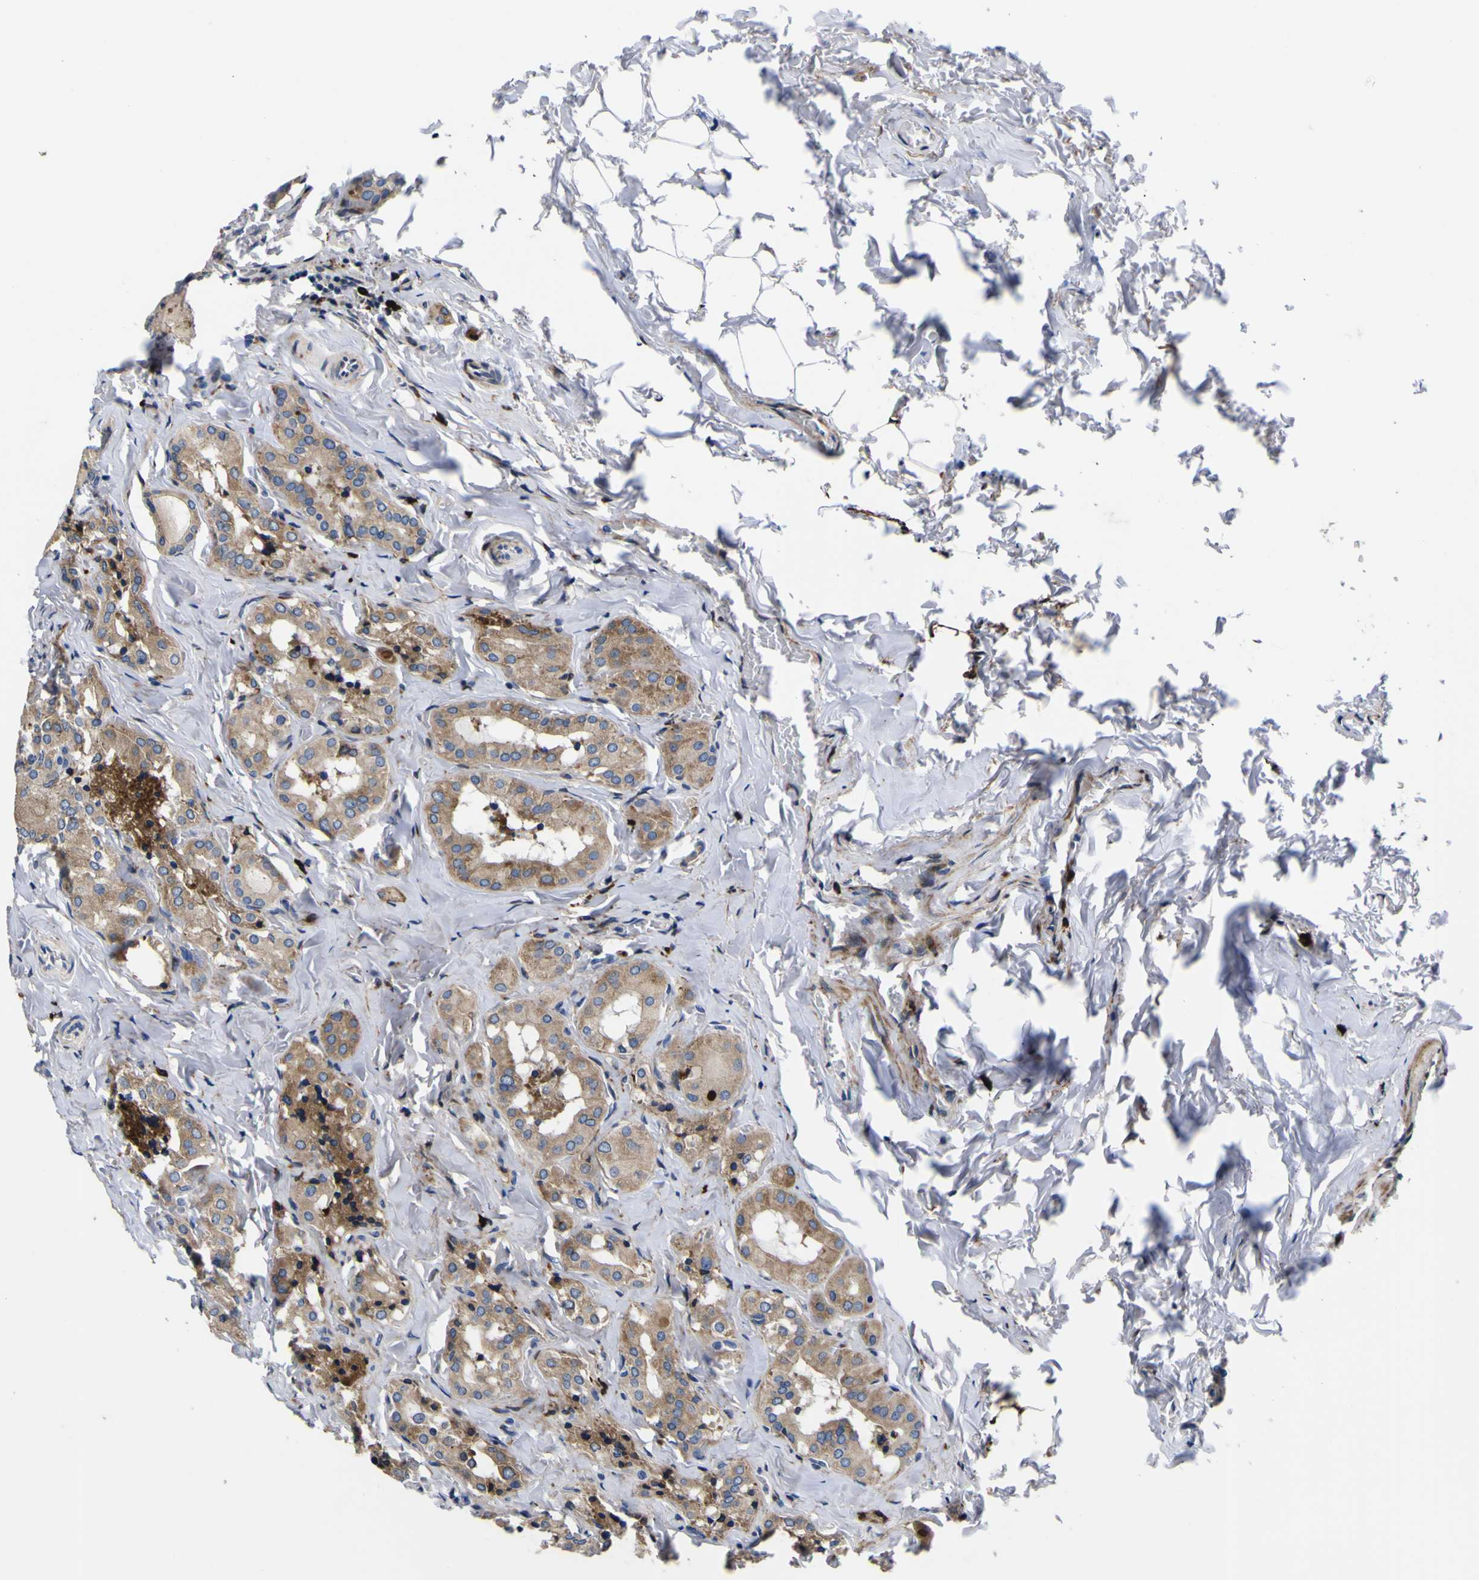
{"staining": {"intensity": "moderate", "quantity": "25%-75%", "location": "cytoplasmic/membranous"}, "tissue": "parathyroid gland", "cell_type": "Glandular cells", "image_type": "normal", "snomed": [{"axis": "morphology", "description": "Normal tissue, NOS"}, {"axis": "morphology", "description": "Atrophy, NOS"}, {"axis": "topography", "description": "Parathyroid gland"}], "caption": "Brown immunohistochemical staining in normal human parathyroid gland displays moderate cytoplasmic/membranous positivity in about 25%-75% of glandular cells. (Brightfield microscopy of DAB IHC at high magnification).", "gene": "SCD", "patient": {"sex": "female", "age": 54}}